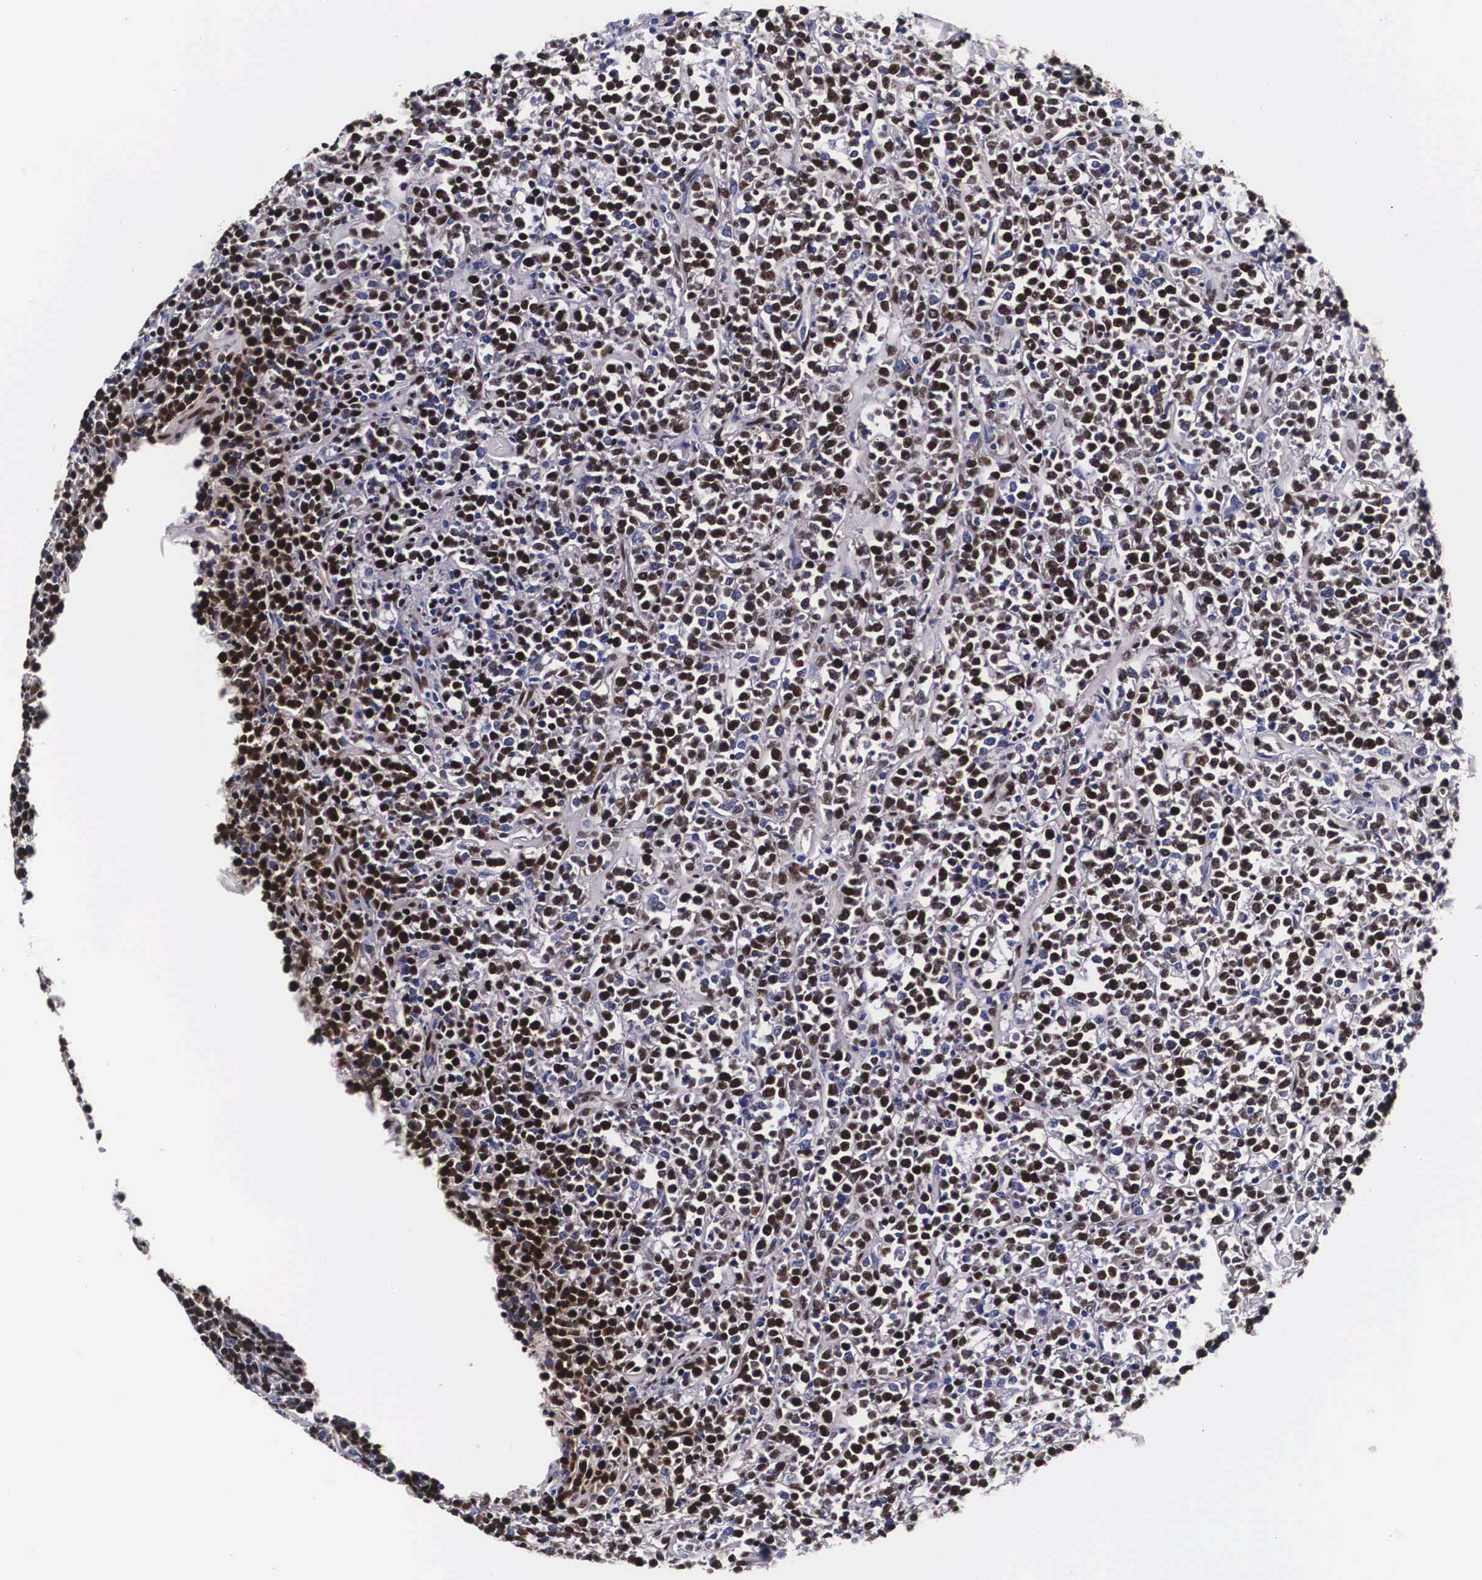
{"staining": {"intensity": "strong", "quantity": ">75%", "location": "nuclear"}, "tissue": "lymphoma", "cell_type": "Tumor cells", "image_type": "cancer", "snomed": [{"axis": "morphology", "description": "Malignant lymphoma, non-Hodgkin's type, High grade"}, {"axis": "topography", "description": "Small intestine"}, {"axis": "topography", "description": "Colon"}], "caption": "IHC image of human lymphoma stained for a protein (brown), which displays high levels of strong nuclear positivity in about >75% of tumor cells.", "gene": "PABPN1", "patient": {"sex": "male", "age": 8}}